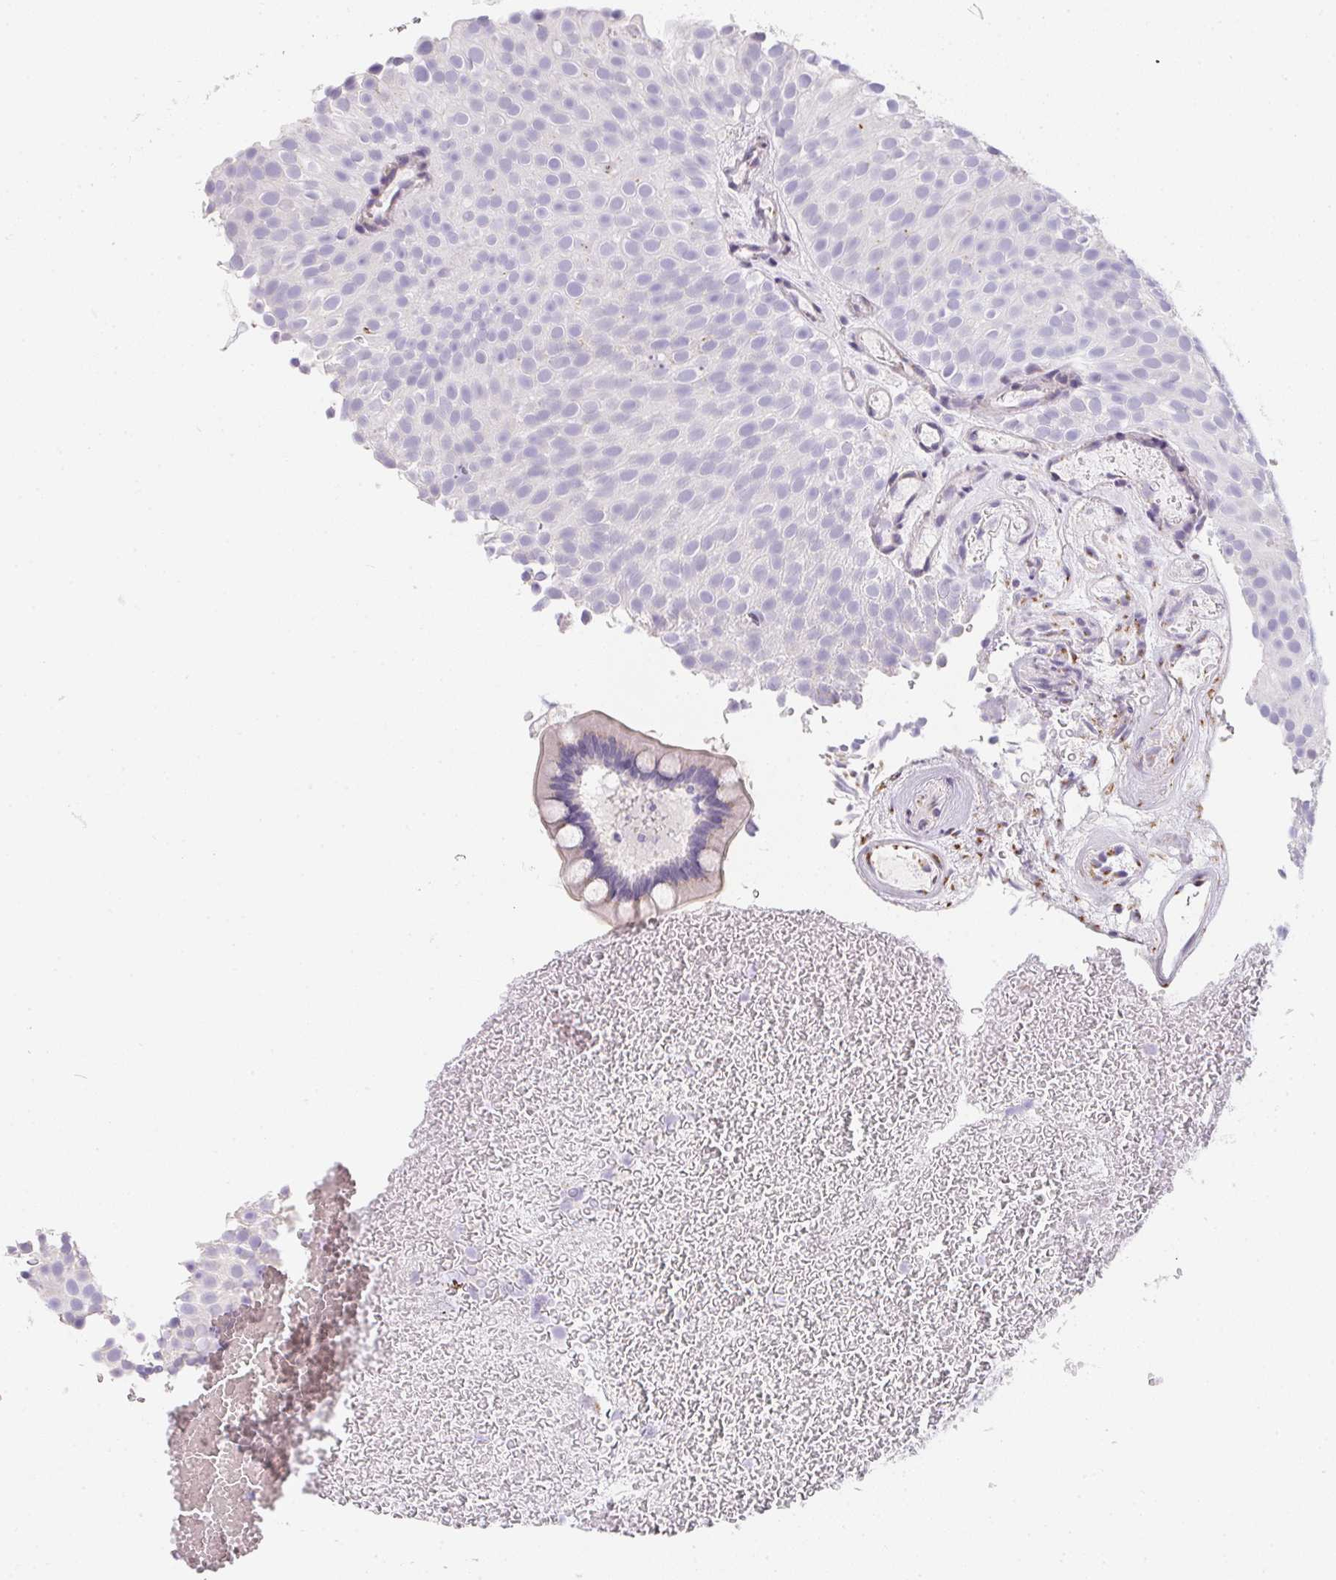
{"staining": {"intensity": "negative", "quantity": "none", "location": "none"}, "tissue": "urothelial cancer", "cell_type": "Tumor cells", "image_type": "cancer", "snomed": [{"axis": "morphology", "description": "Urothelial carcinoma, Low grade"}, {"axis": "topography", "description": "Urinary bladder"}], "caption": "Tumor cells show no significant protein positivity in low-grade urothelial carcinoma.", "gene": "MAP1A", "patient": {"sex": "male", "age": 78}}